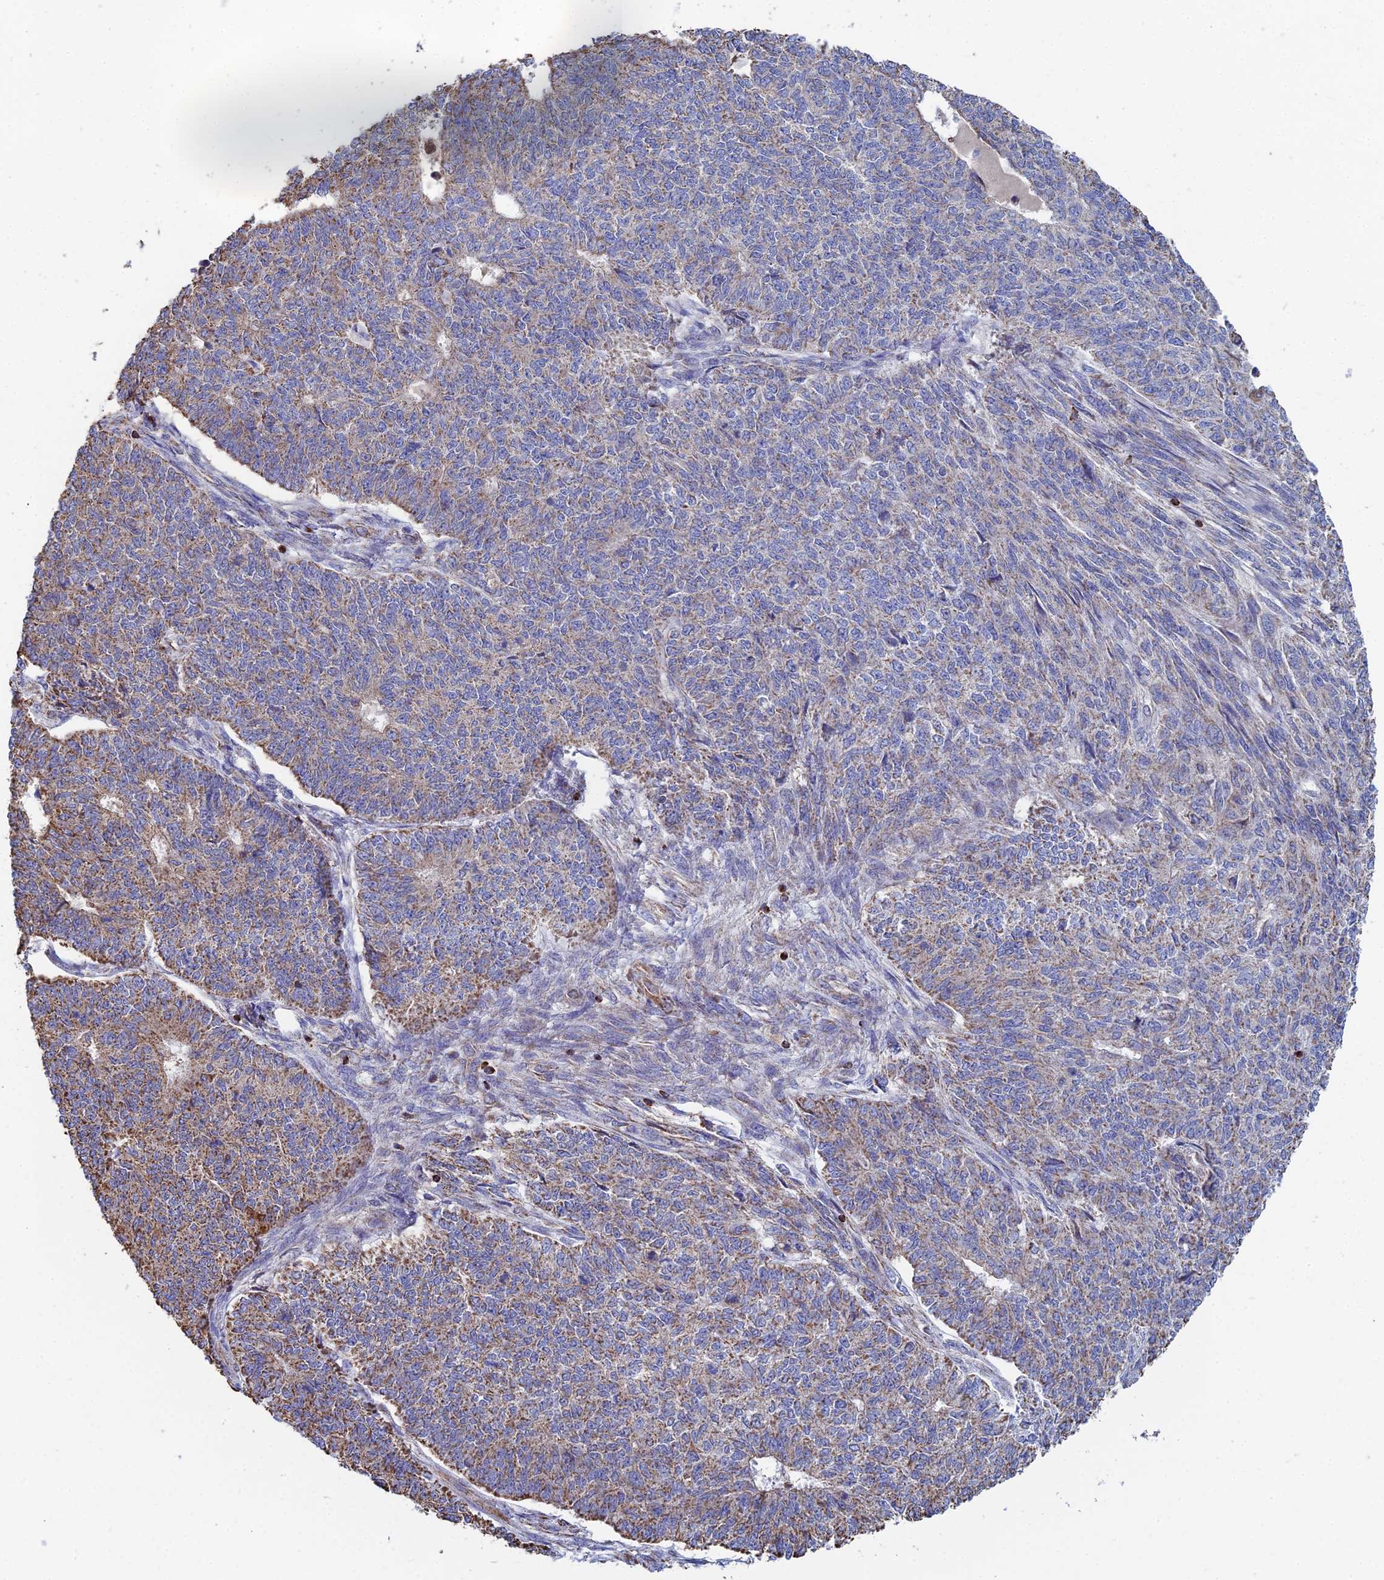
{"staining": {"intensity": "moderate", "quantity": "25%-75%", "location": "cytoplasmic/membranous"}, "tissue": "endometrial cancer", "cell_type": "Tumor cells", "image_type": "cancer", "snomed": [{"axis": "morphology", "description": "Adenocarcinoma, NOS"}, {"axis": "topography", "description": "Endometrium"}], "caption": "The histopathology image shows immunohistochemical staining of endometrial cancer. There is moderate cytoplasmic/membranous positivity is present in approximately 25%-75% of tumor cells. The protein is stained brown, and the nuclei are stained in blue (DAB IHC with brightfield microscopy, high magnification).", "gene": "SPOCK2", "patient": {"sex": "female", "age": 32}}